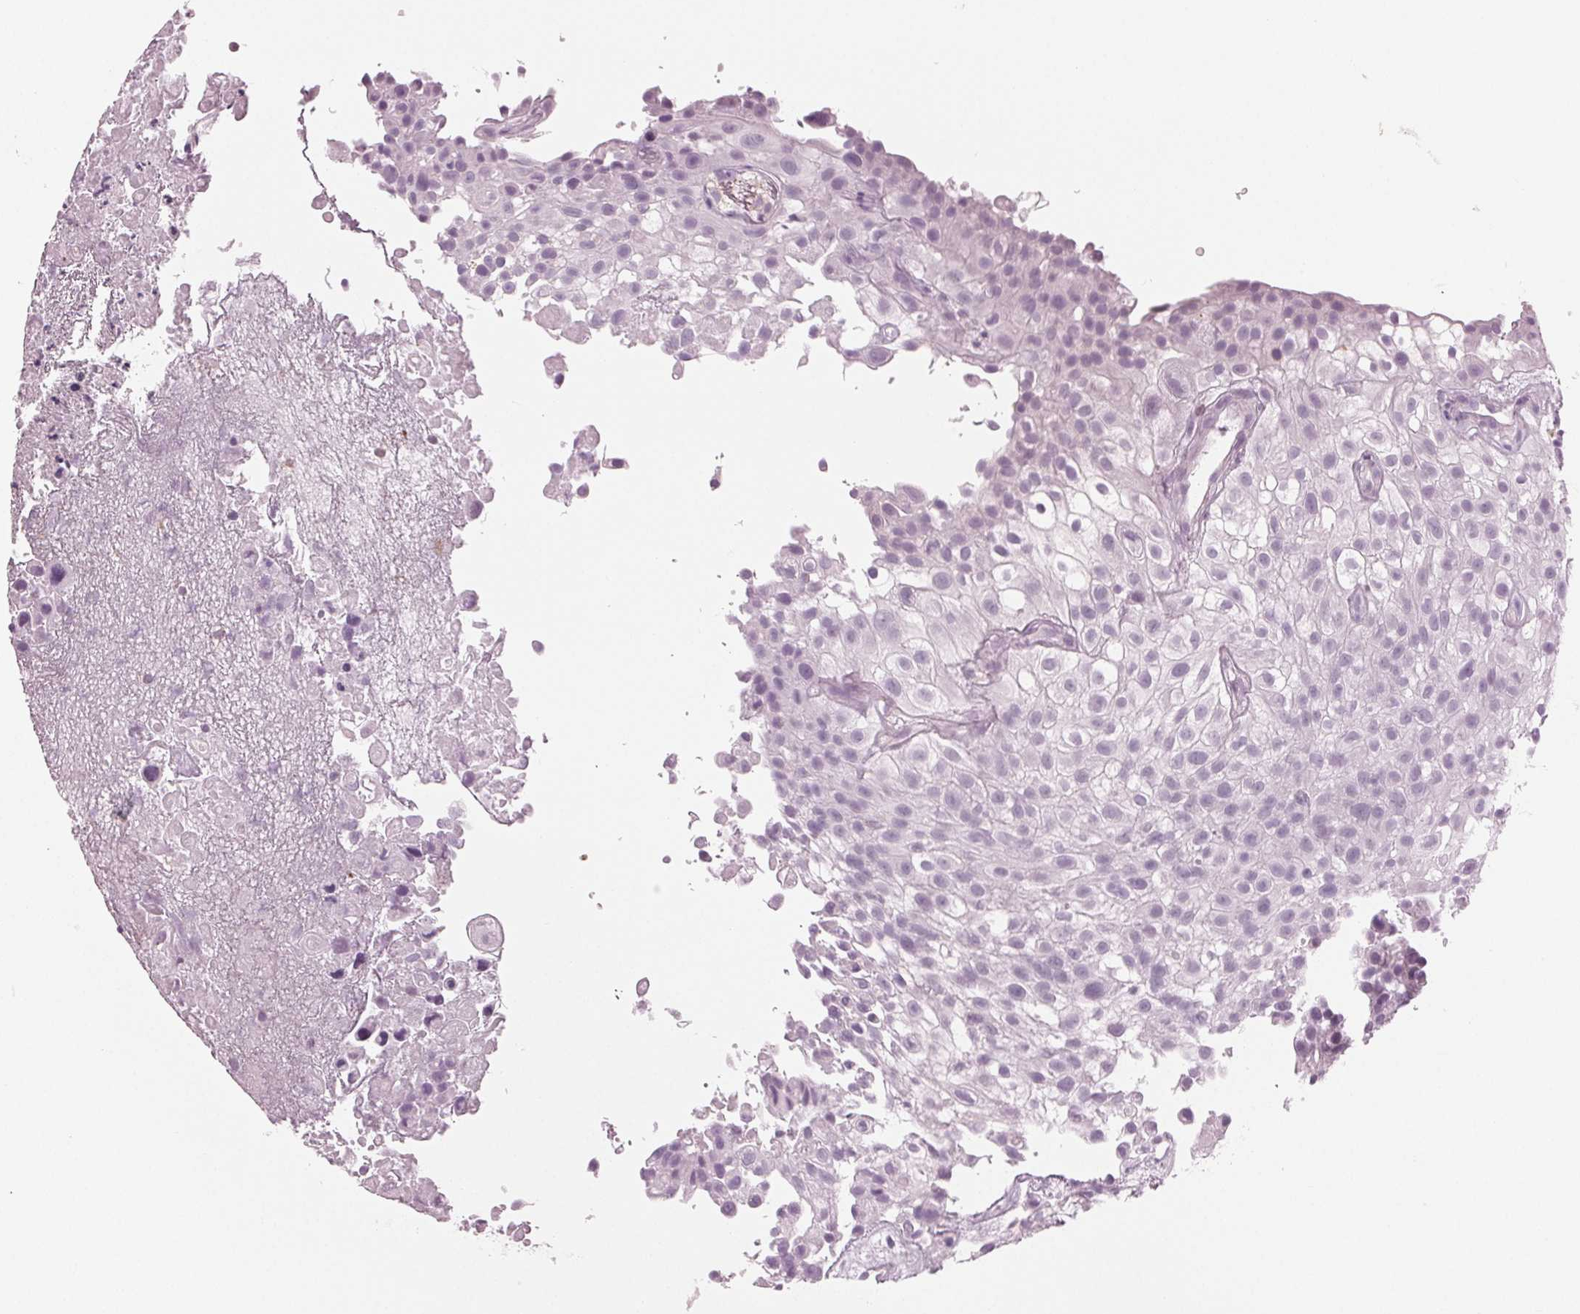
{"staining": {"intensity": "negative", "quantity": "none", "location": "none"}, "tissue": "urothelial cancer", "cell_type": "Tumor cells", "image_type": "cancer", "snomed": [{"axis": "morphology", "description": "Urothelial carcinoma, High grade"}, {"axis": "topography", "description": "Urinary bladder"}], "caption": "Tumor cells are negative for protein expression in human urothelial cancer.", "gene": "BTLA", "patient": {"sex": "male", "age": 56}}